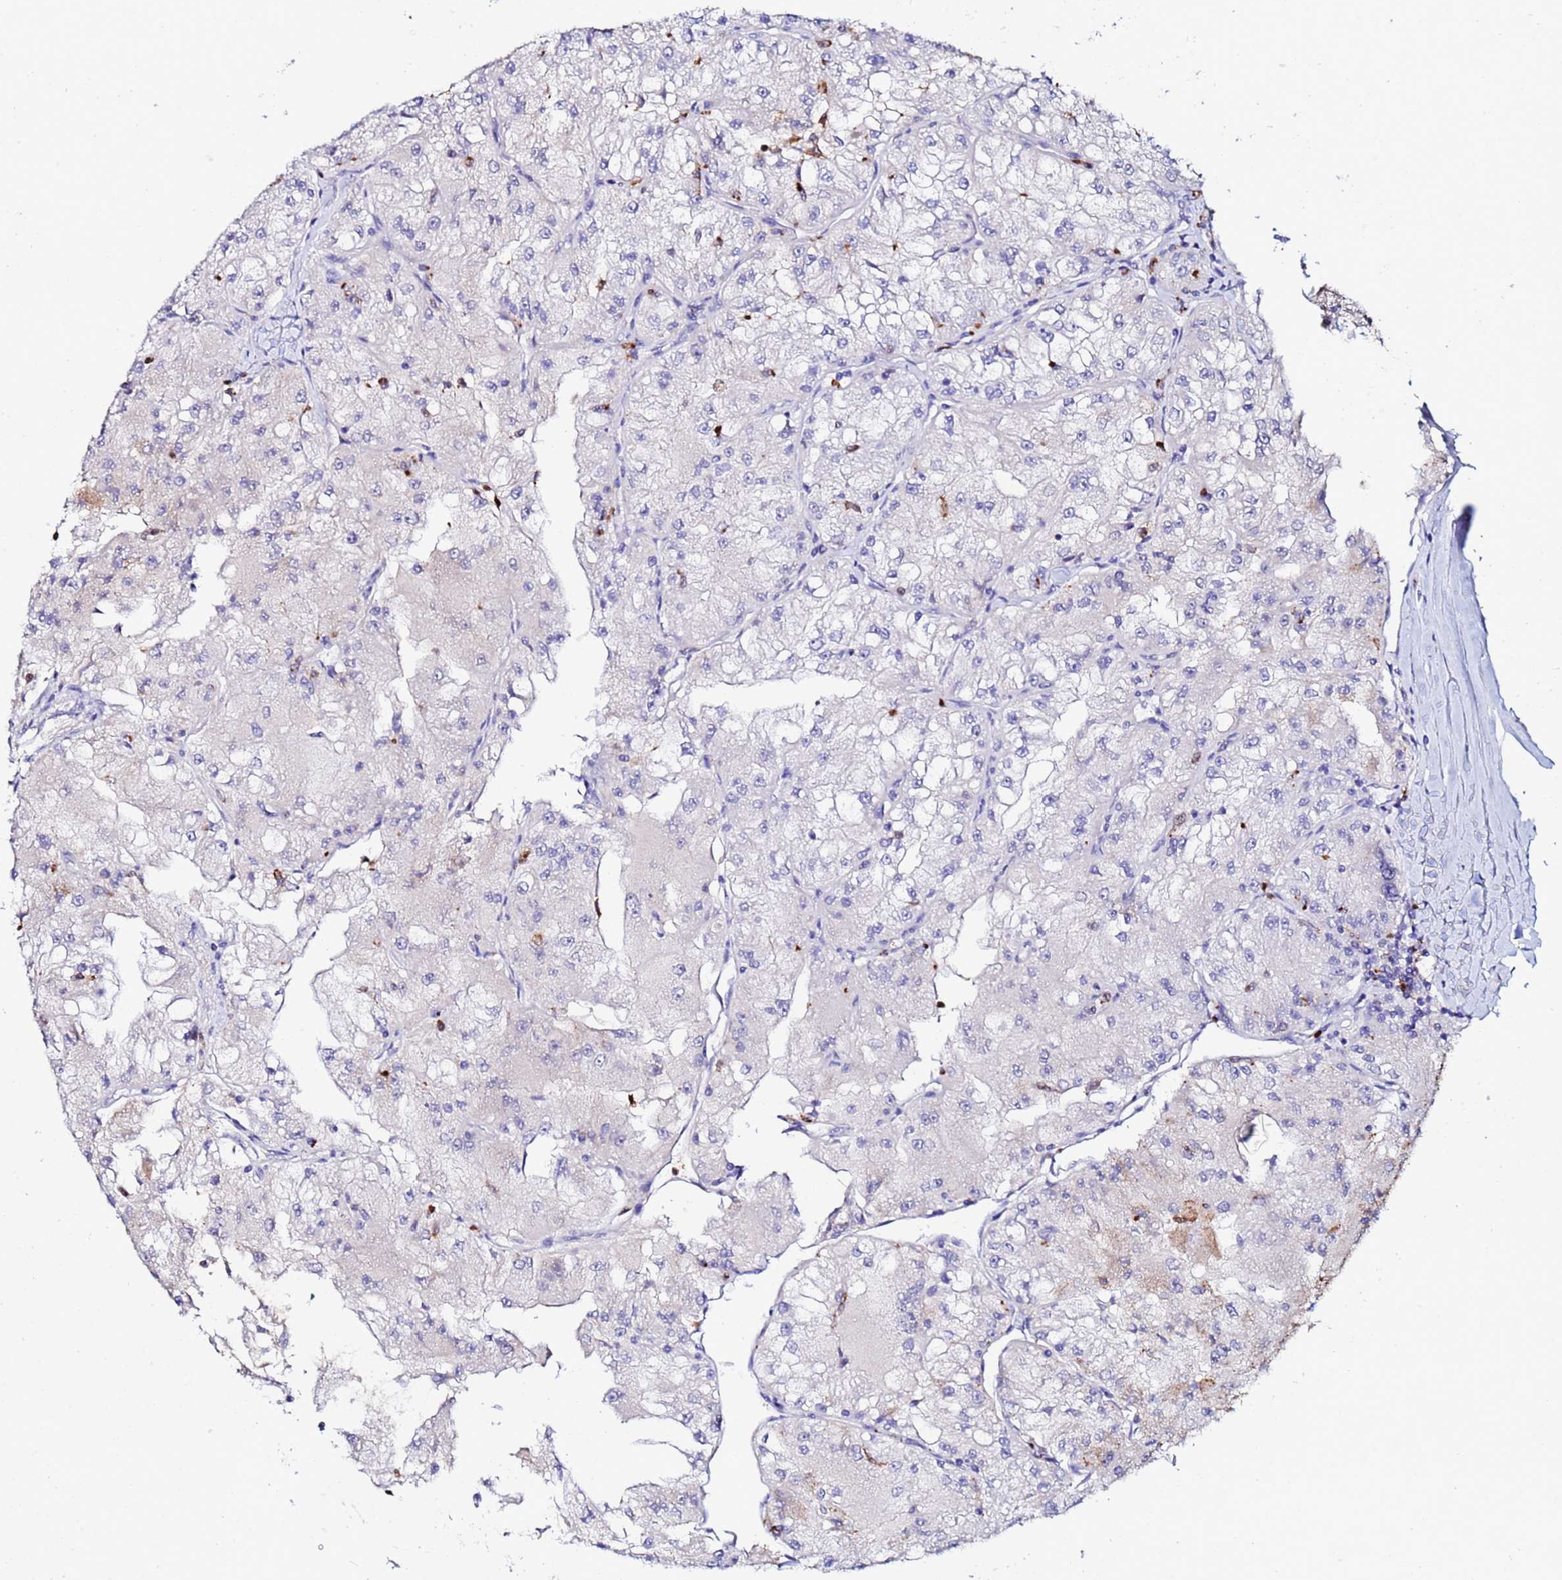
{"staining": {"intensity": "negative", "quantity": "none", "location": "none"}, "tissue": "renal cancer", "cell_type": "Tumor cells", "image_type": "cancer", "snomed": [{"axis": "morphology", "description": "Adenocarcinoma, NOS"}, {"axis": "topography", "description": "Kidney"}], "caption": "This image is of adenocarcinoma (renal) stained with immunohistochemistry to label a protein in brown with the nuclei are counter-stained blue. There is no expression in tumor cells.", "gene": "TUBAL3", "patient": {"sex": "female", "age": 72}}